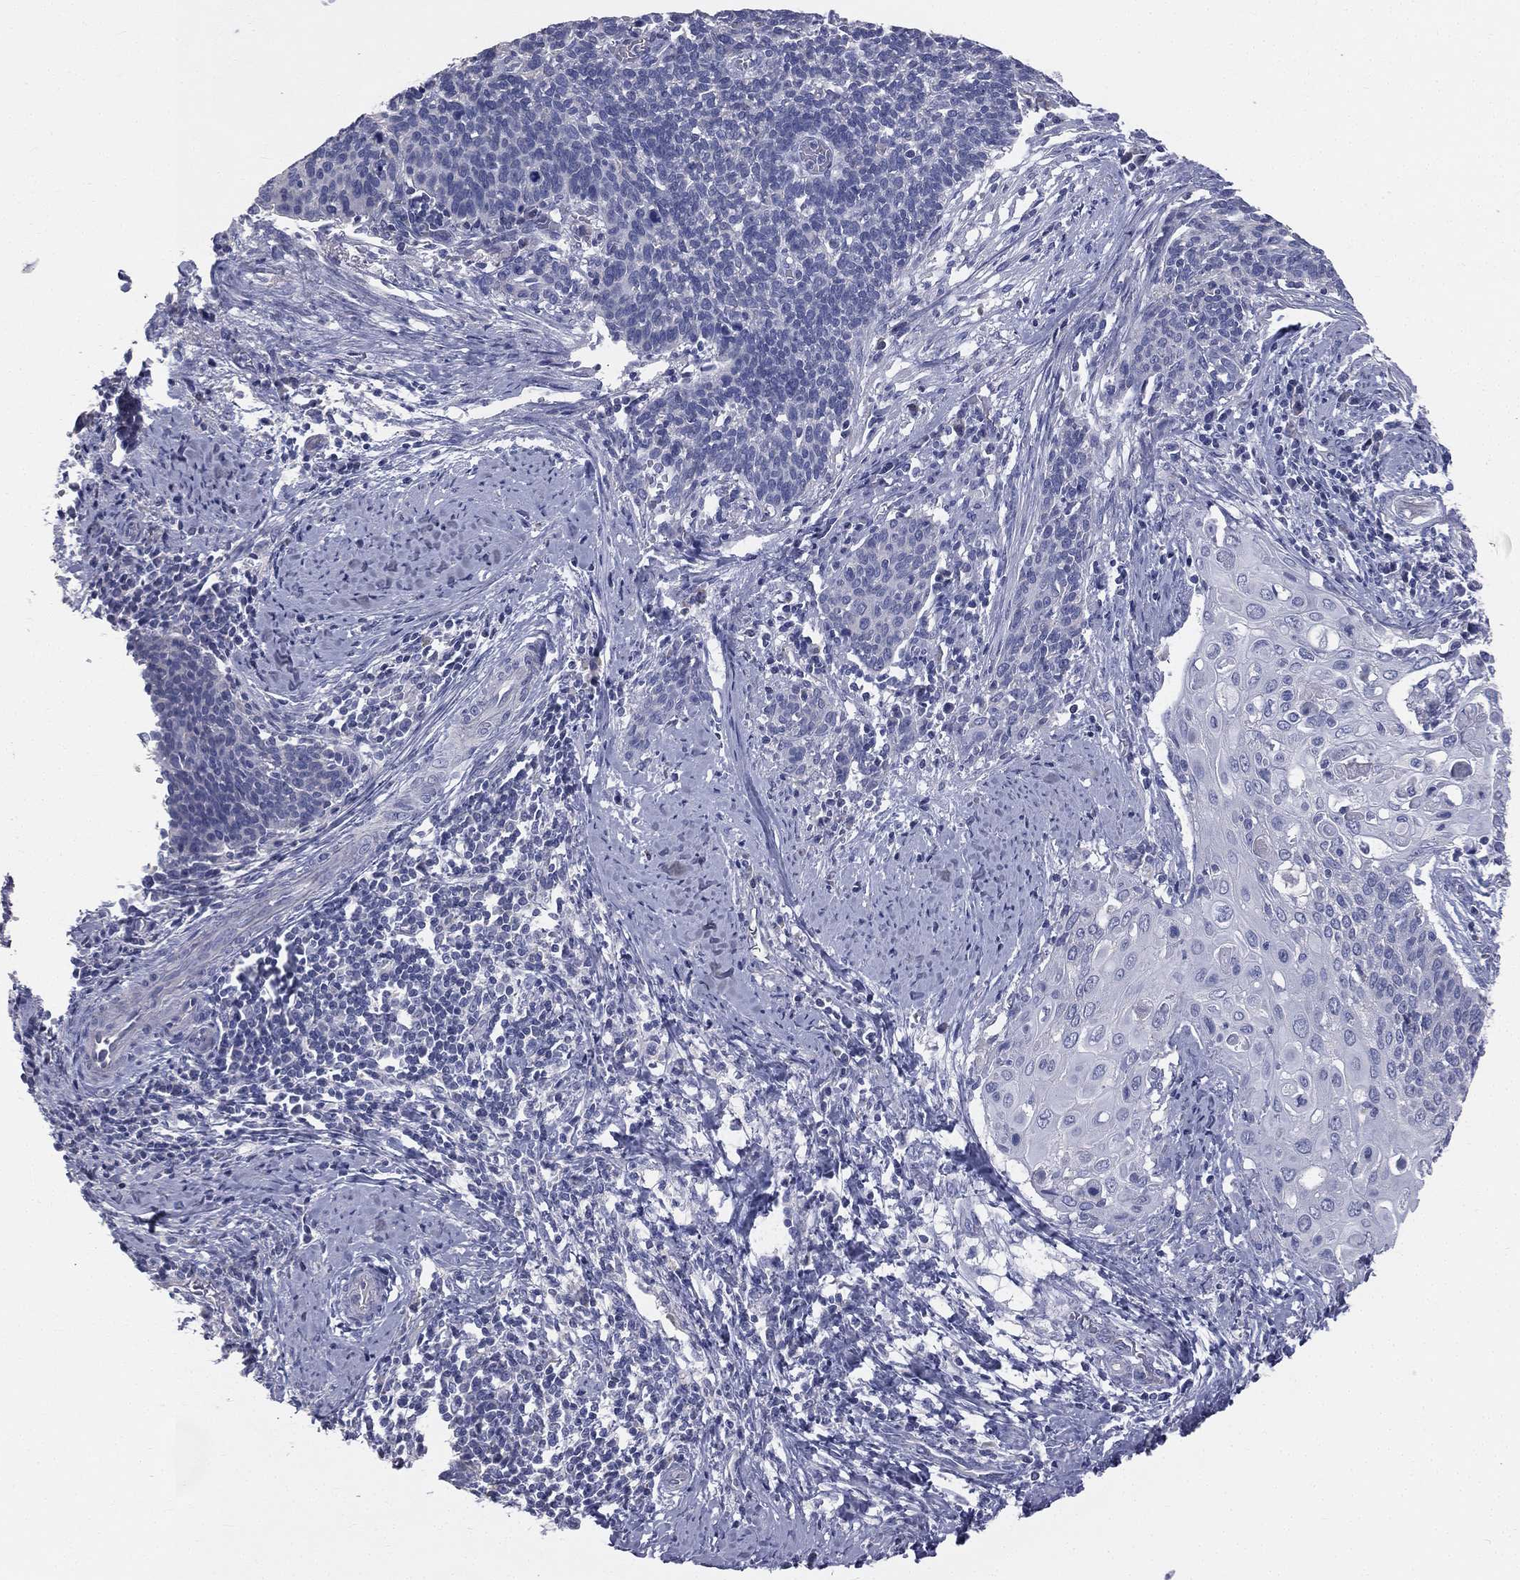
{"staining": {"intensity": "negative", "quantity": "none", "location": "none"}, "tissue": "cervical cancer", "cell_type": "Tumor cells", "image_type": "cancer", "snomed": [{"axis": "morphology", "description": "Squamous cell carcinoma, NOS"}, {"axis": "topography", "description": "Cervix"}], "caption": "This is a photomicrograph of immunohistochemistry staining of cervical cancer, which shows no staining in tumor cells.", "gene": "STK31", "patient": {"sex": "female", "age": 39}}